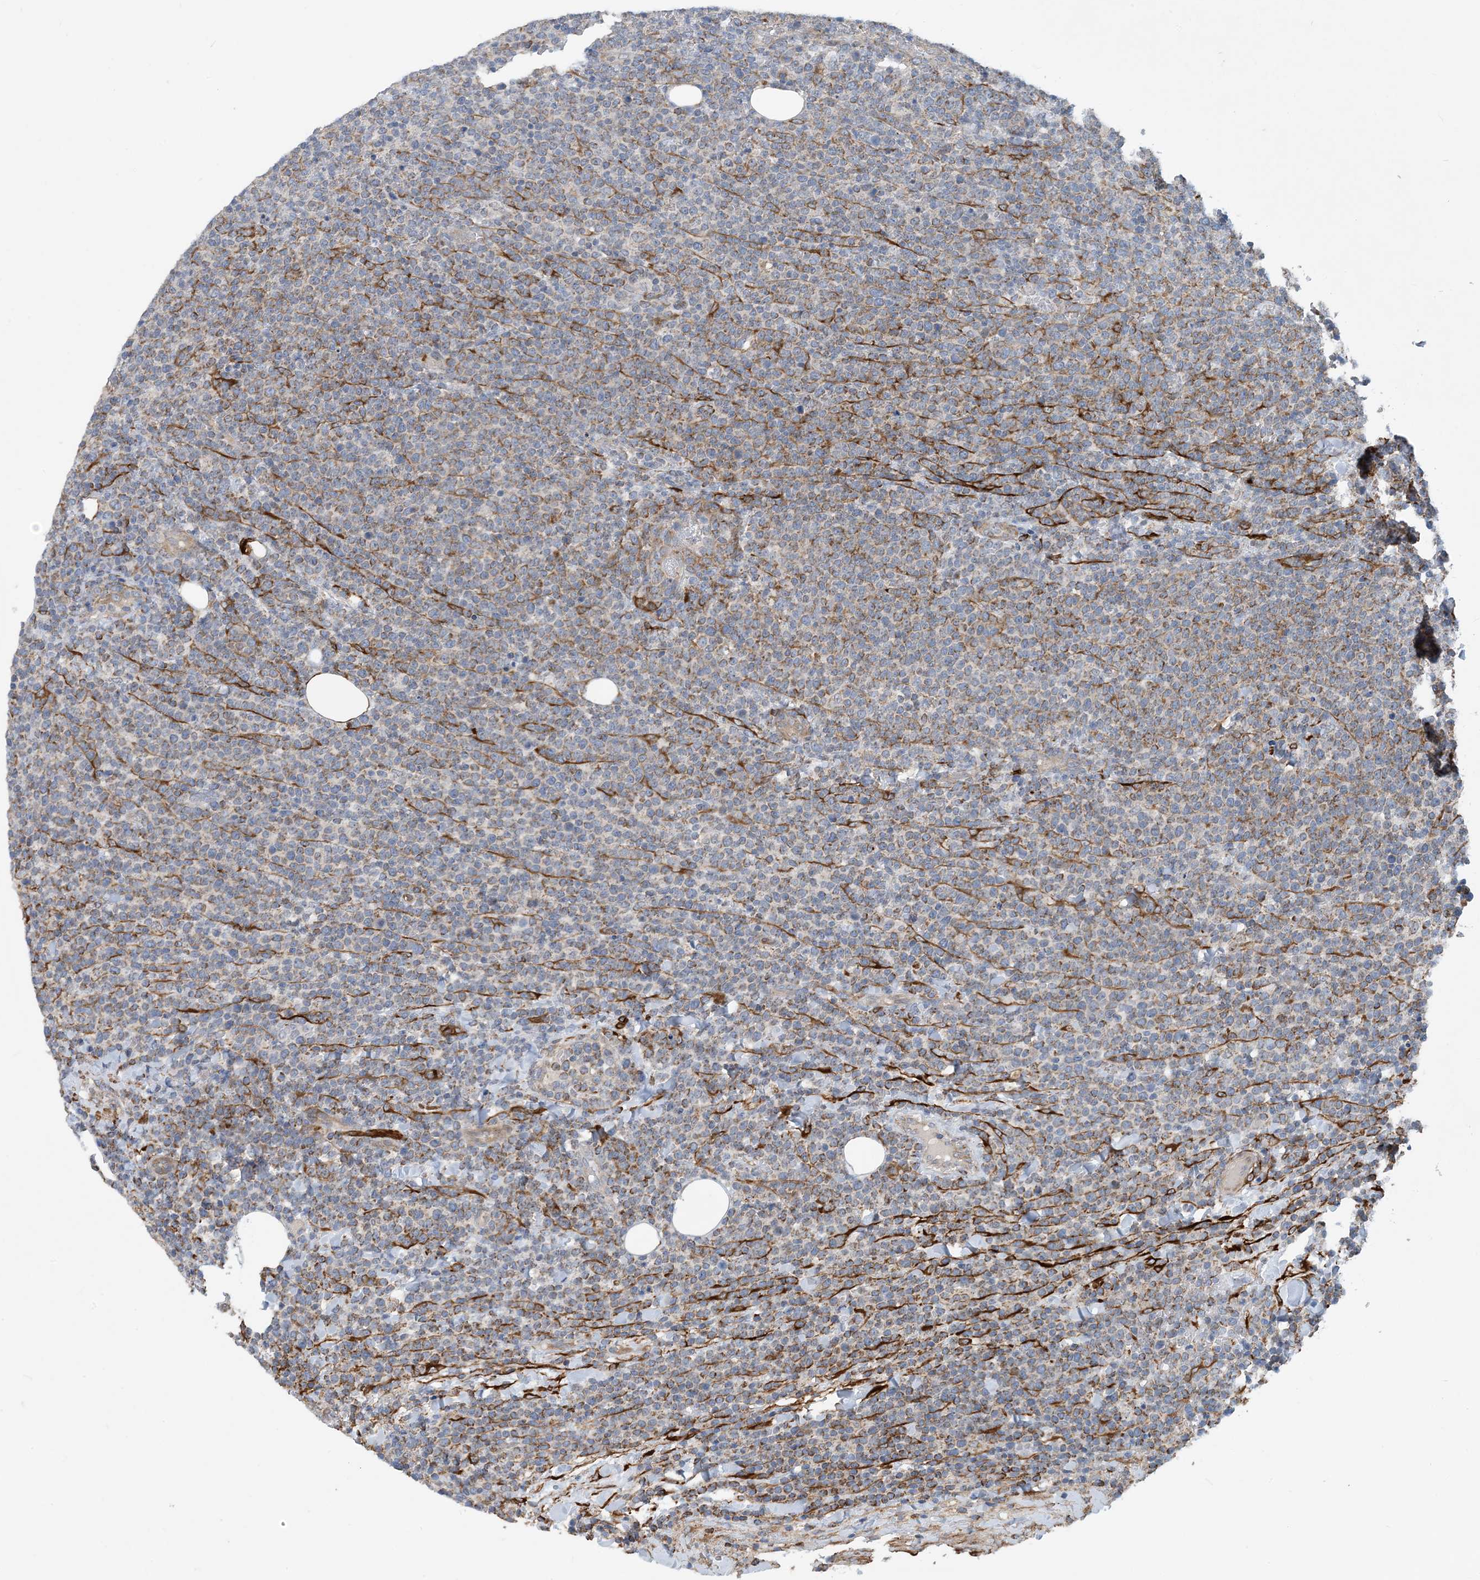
{"staining": {"intensity": "weak", "quantity": "25%-75%", "location": "cytoplasmic/membranous"}, "tissue": "lymphoma", "cell_type": "Tumor cells", "image_type": "cancer", "snomed": [{"axis": "morphology", "description": "Malignant lymphoma, non-Hodgkin's type, High grade"}, {"axis": "topography", "description": "Lymph node"}], "caption": "Protein analysis of lymphoma tissue displays weak cytoplasmic/membranous staining in approximately 25%-75% of tumor cells.", "gene": "EIF2A", "patient": {"sex": "male", "age": 61}}